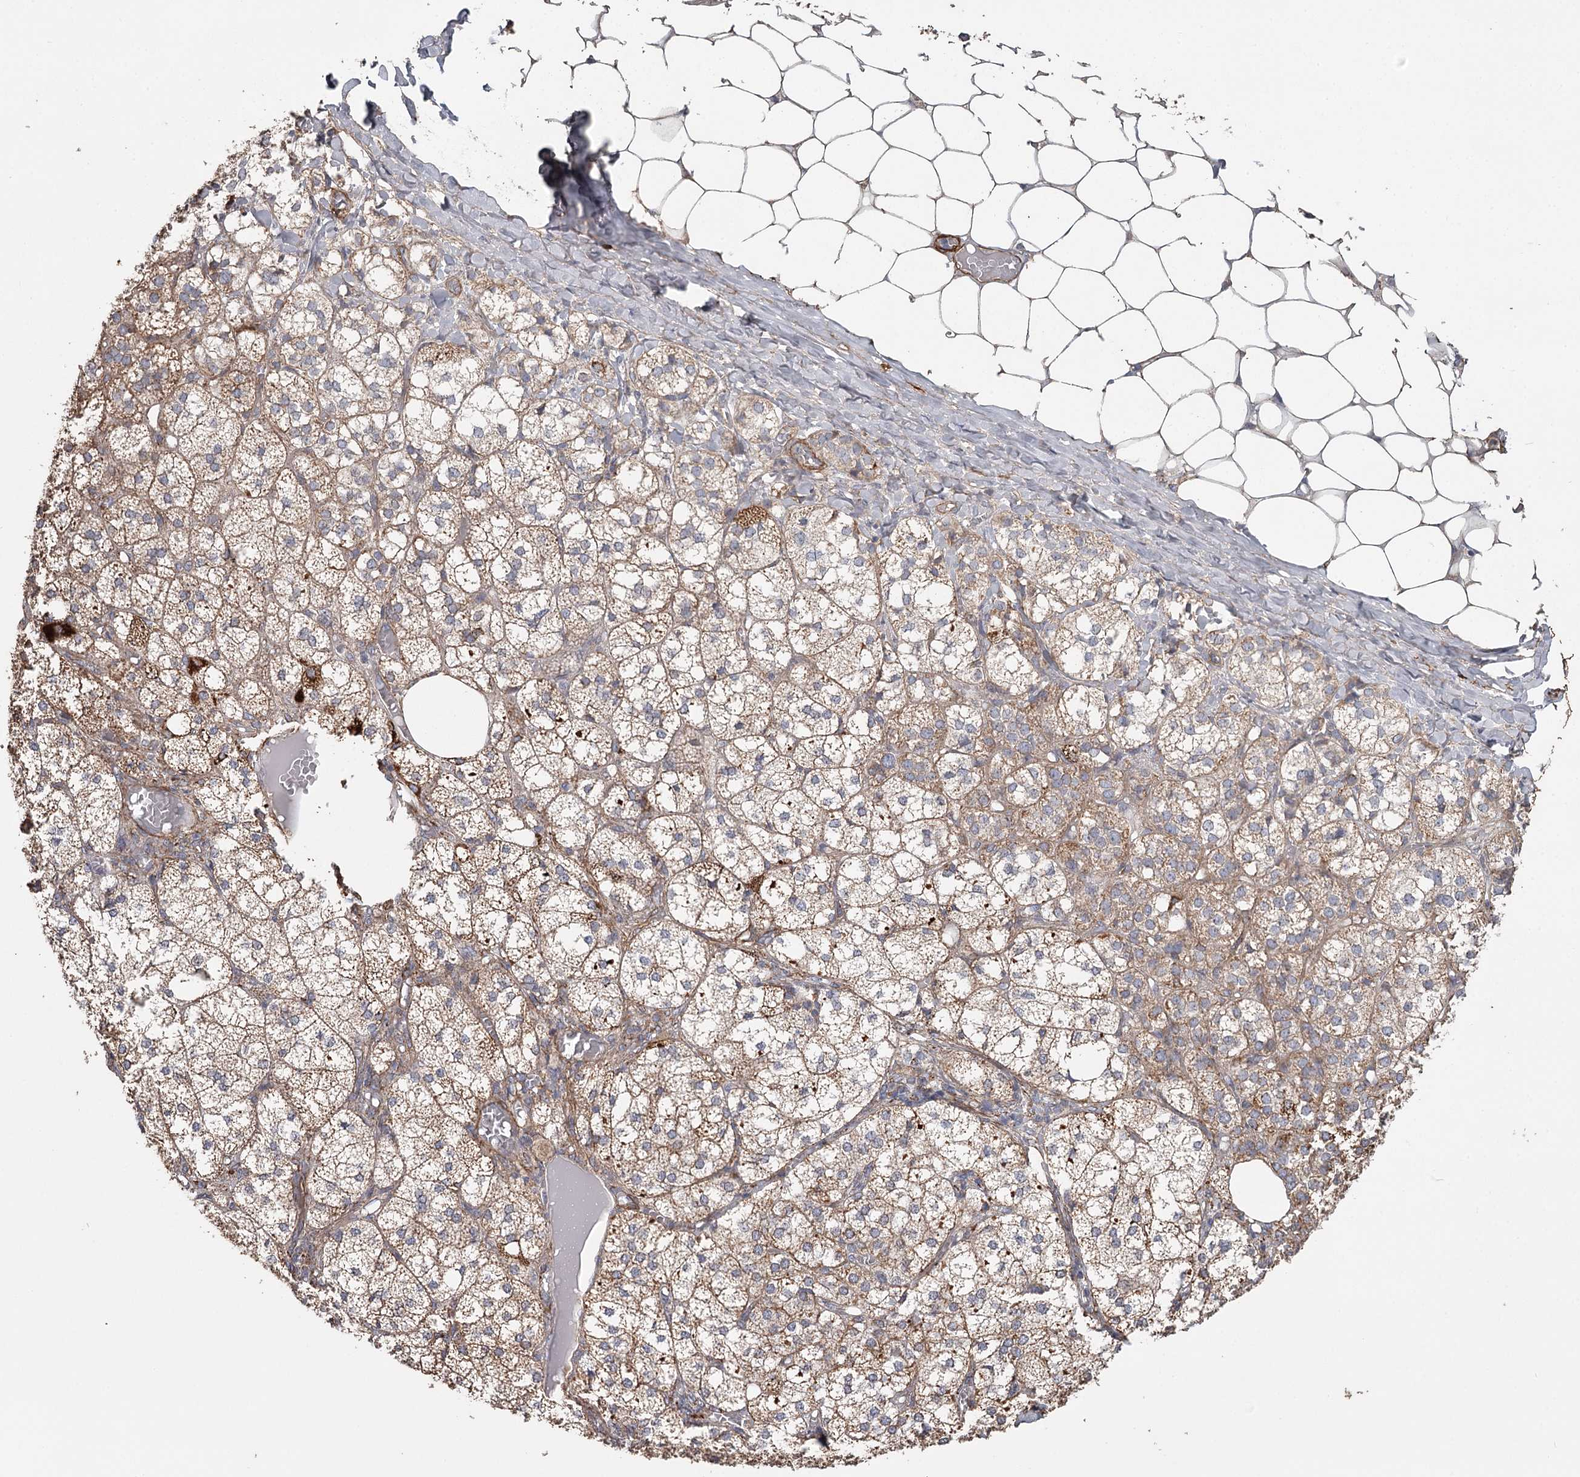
{"staining": {"intensity": "moderate", "quantity": ">75%", "location": "cytoplasmic/membranous"}, "tissue": "adrenal gland", "cell_type": "Glandular cells", "image_type": "normal", "snomed": [{"axis": "morphology", "description": "Normal tissue, NOS"}, {"axis": "topography", "description": "Adrenal gland"}], "caption": "Immunohistochemistry (IHC) photomicrograph of benign adrenal gland stained for a protein (brown), which displays medium levels of moderate cytoplasmic/membranous positivity in about >75% of glandular cells.", "gene": "DHRS9", "patient": {"sex": "female", "age": 61}}